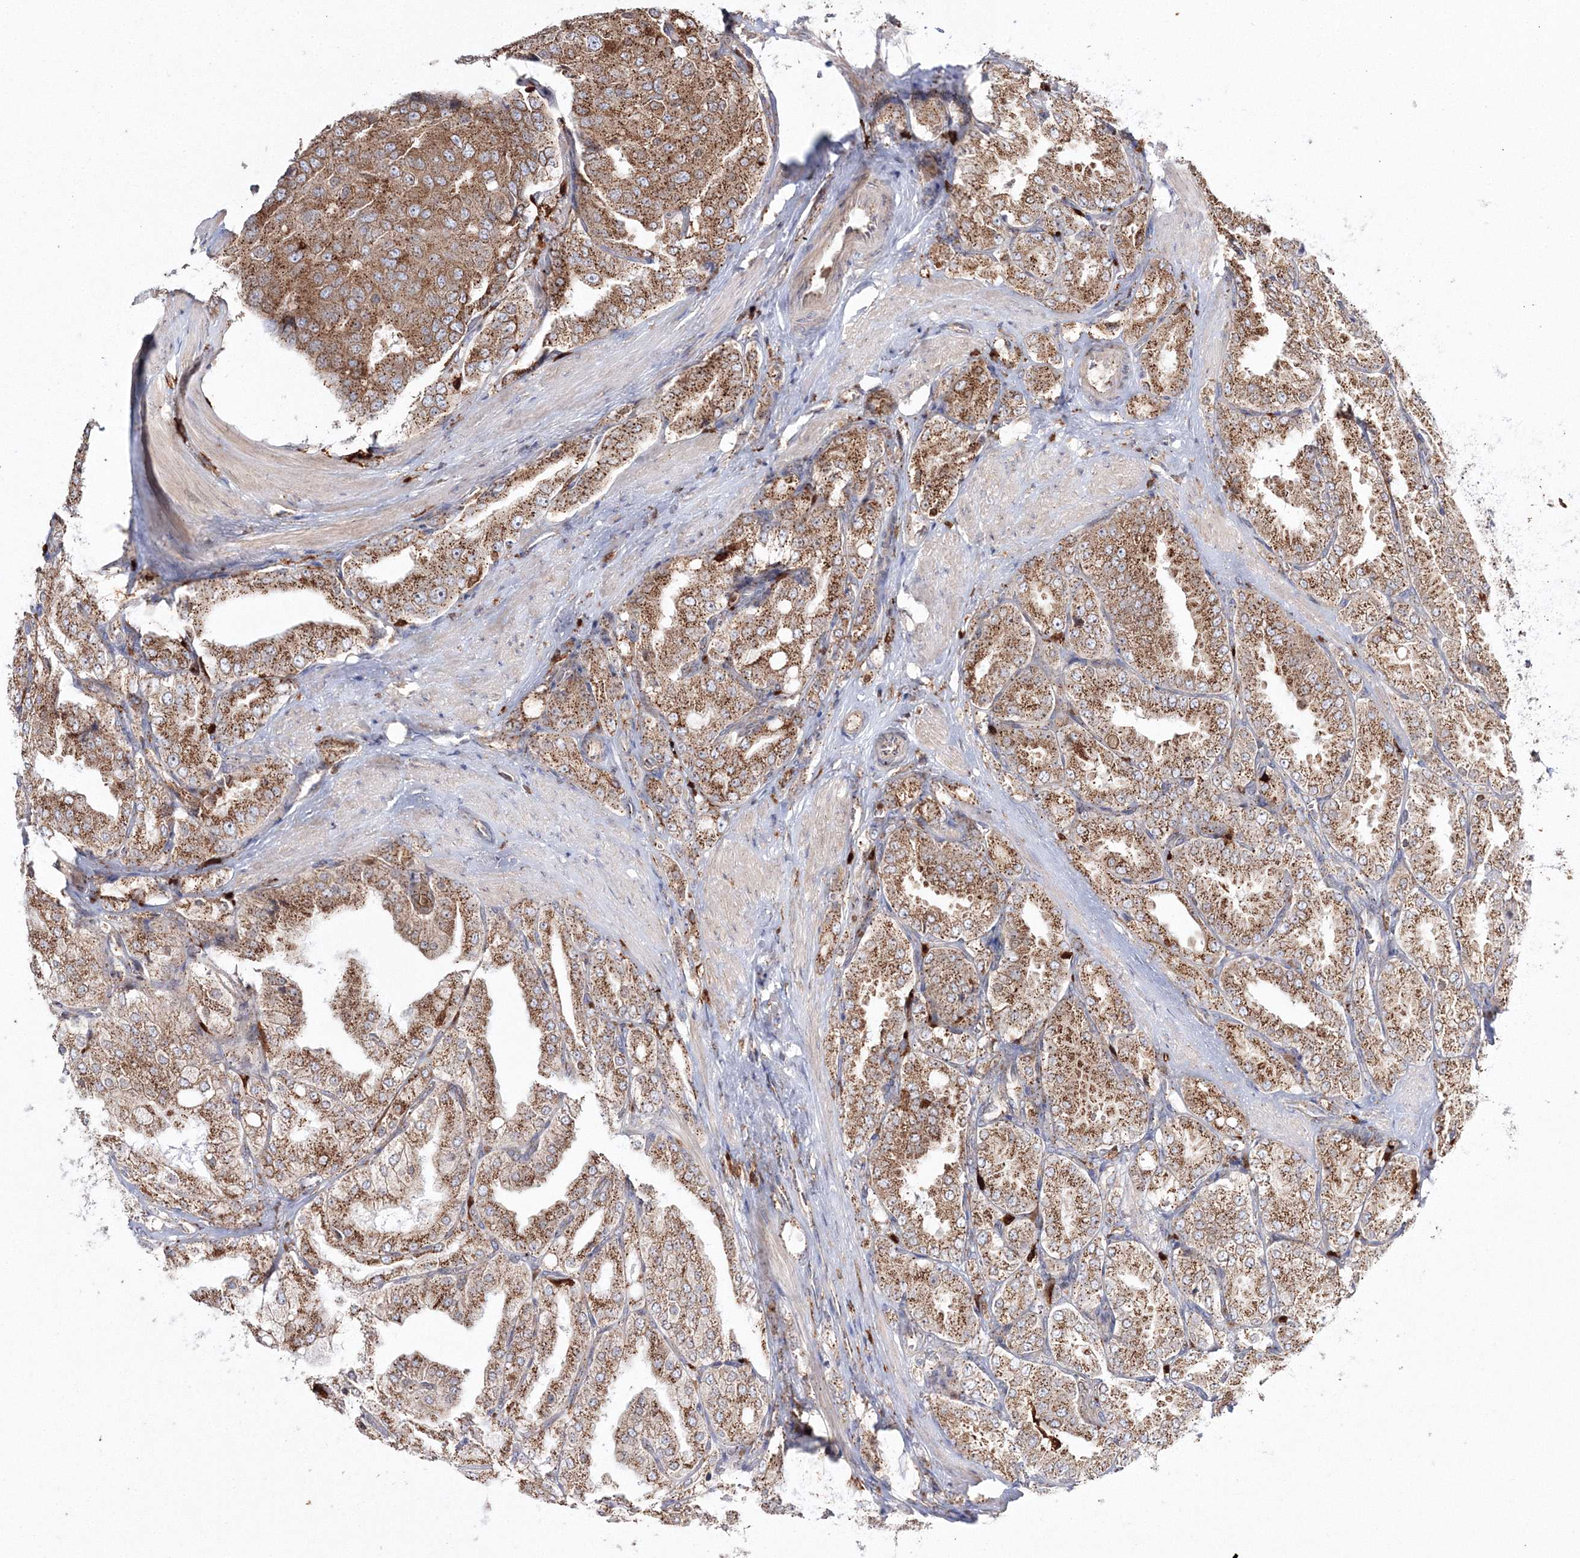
{"staining": {"intensity": "strong", "quantity": ">75%", "location": "cytoplasmic/membranous"}, "tissue": "prostate cancer", "cell_type": "Tumor cells", "image_type": "cancer", "snomed": [{"axis": "morphology", "description": "Adenocarcinoma, High grade"}, {"axis": "topography", "description": "Prostate"}], "caption": "This photomicrograph reveals IHC staining of prostate adenocarcinoma (high-grade), with high strong cytoplasmic/membranous expression in approximately >75% of tumor cells.", "gene": "ARCN1", "patient": {"sex": "male", "age": 50}}